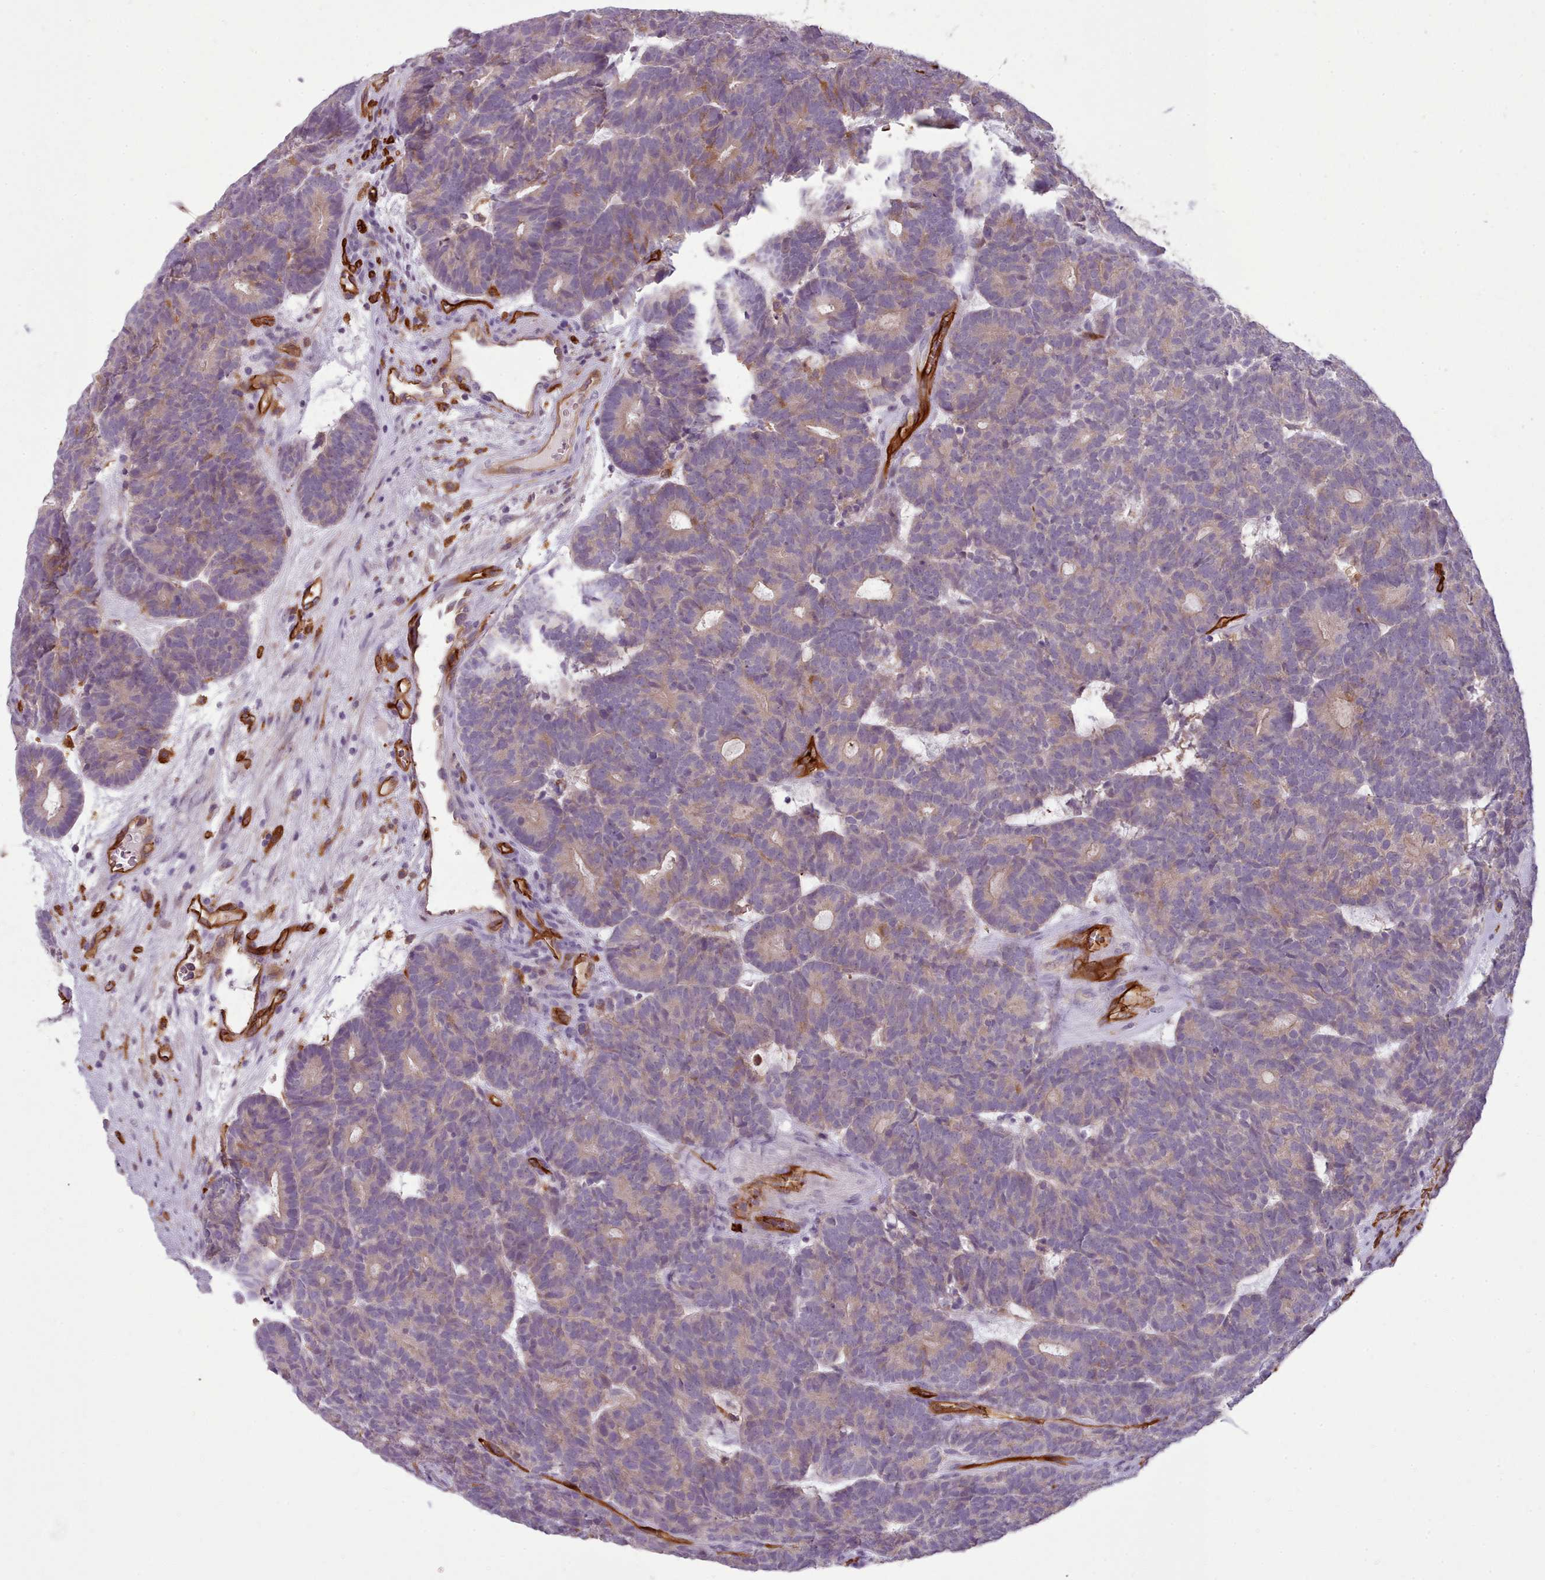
{"staining": {"intensity": "weak", "quantity": "<25%", "location": "cytoplasmic/membranous"}, "tissue": "head and neck cancer", "cell_type": "Tumor cells", "image_type": "cancer", "snomed": [{"axis": "morphology", "description": "Adenocarcinoma, NOS"}, {"axis": "topography", "description": "Head-Neck"}], "caption": "High magnification brightfield microscopy of head and neck adenocarcinoma stained with DAB (3,3'-diaminobenzidine) (brown) and counterstained with hematoxylin (blue): tumor cells show no significant positivity. Brightfield microscopy of IHC stained with DAB (3,3'-diaminobenzidine) (brown) and hematoxylin (blue), captured at high magnification.", "gene": "CD300LF", "patient": {"sex": "female", "age": 81}}